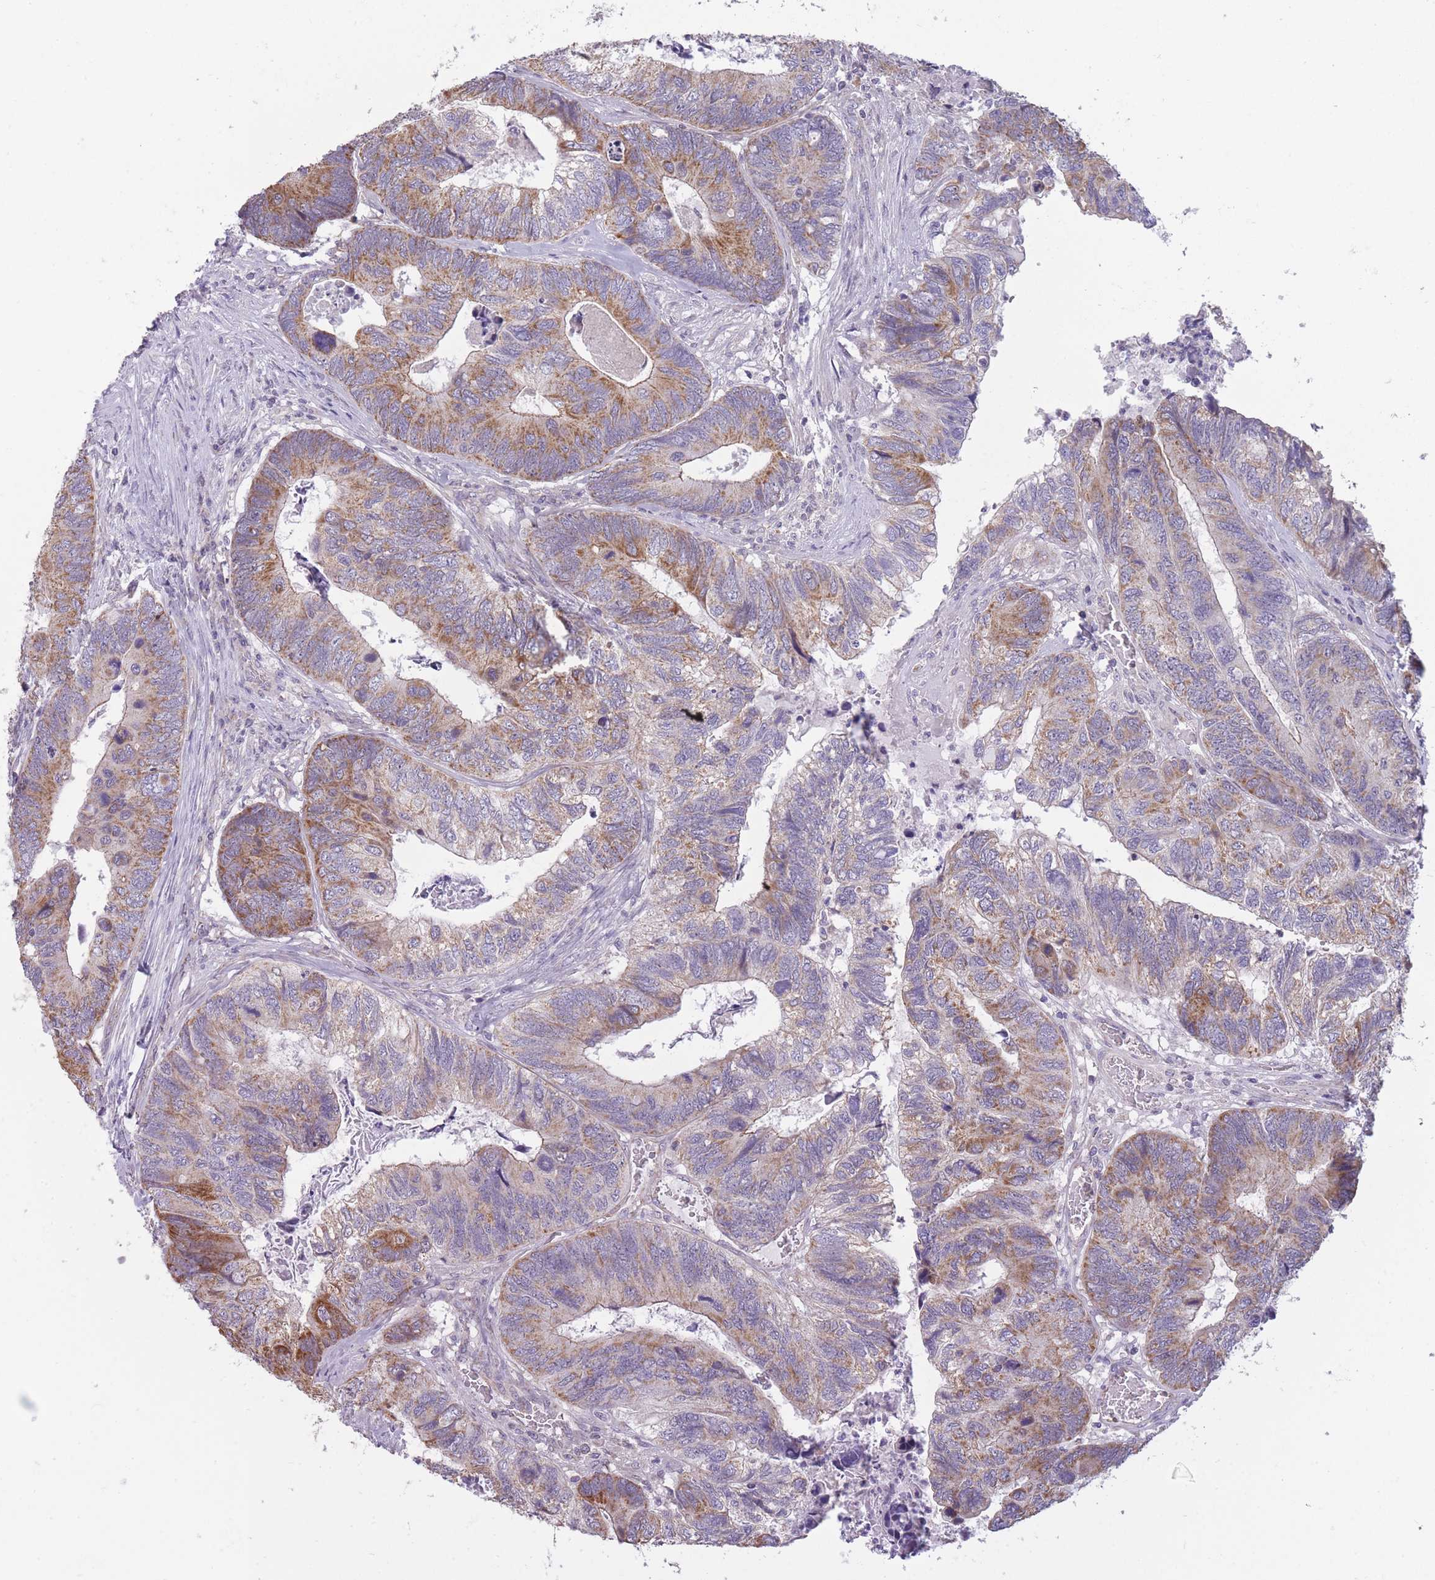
{"staining": {"intensity": "moderate", "quantity": ">75%", "location": "cytoplasmic/membranous"}, "tissue": "colorectal cancer", "cell_type": "Tumor cells", "image_type": "cancer", "snomed": [{"axis": "morphology", "description": "Adenocarcinoma, NOS"}, {"axis": "topography", "description": "Colon"}], "caption": "Tumor cells show medium levels of moderate cytoplasmic/membranous staining in about >75% of cells in human colorectal adenocarcinoma. (DAB IHC, brown staining for protein, blue staining for nuclei).", "gene": "MRPS18C", "patient": {"sex": "female", "age": 67}}